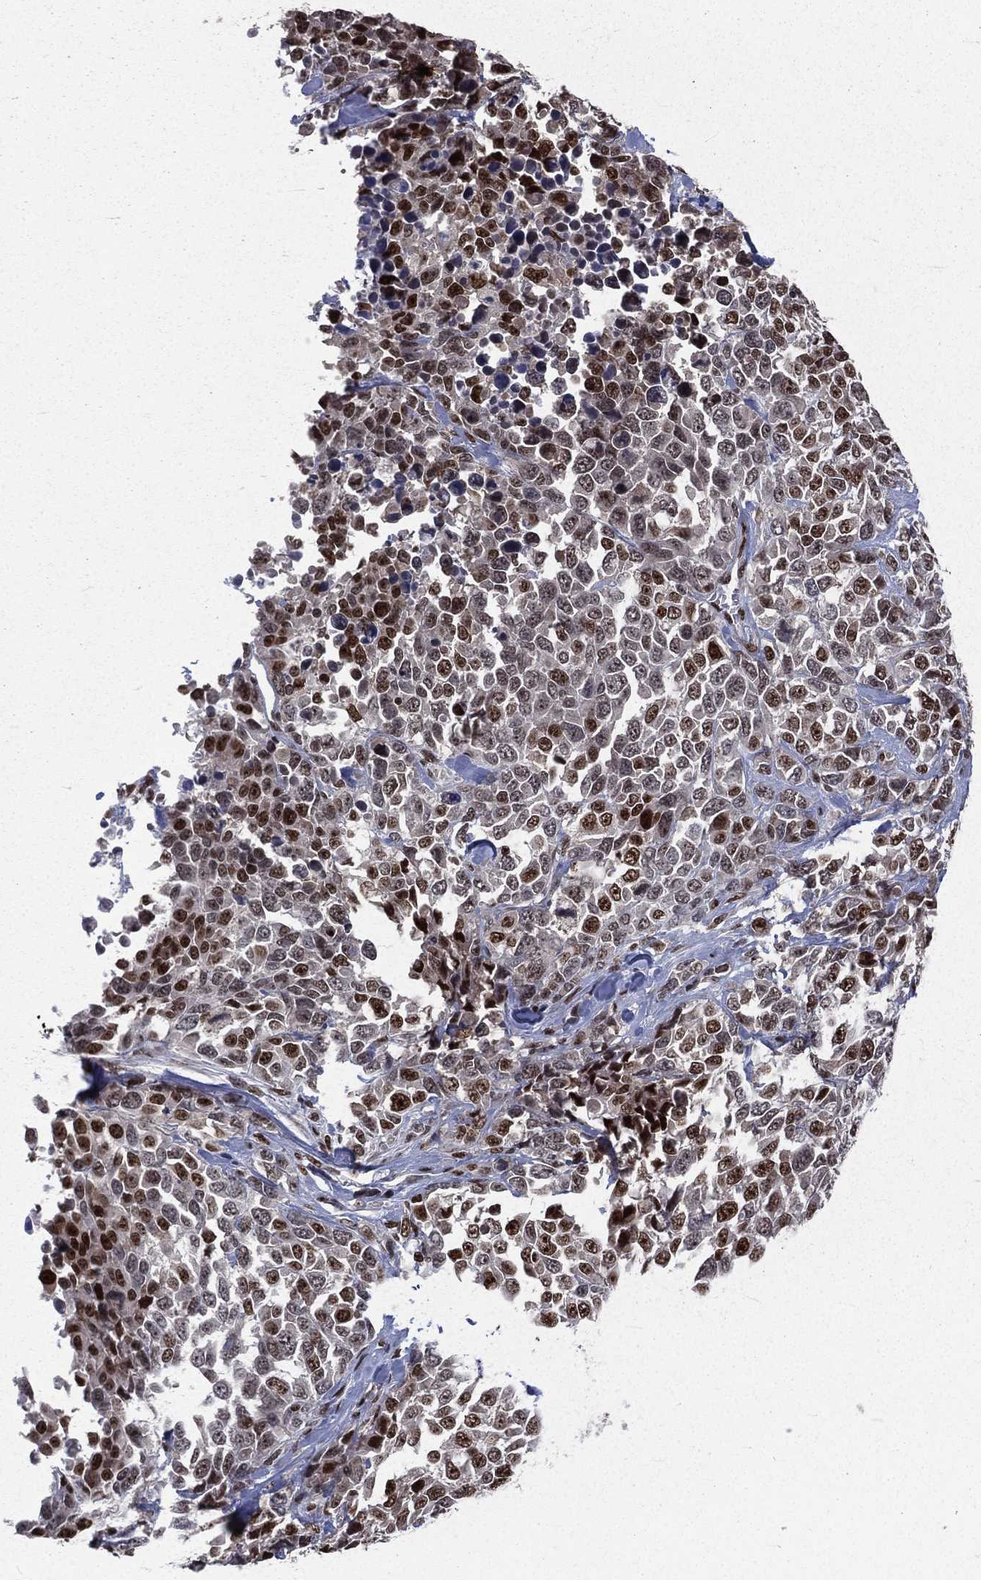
{"staining": {"intensity": "strong", "quantity": "<25%", "location": "nuclear"}, "tissue": "melanoma", "cell_type": "Tumor cells", "image_type": "cancer", "snomed": [{"axis": "morphology", "description": "Malignant melanoma, Metastatic site"}, {"axis": "topography", "description": "Skin"}], "caption": "This image reveals immunohistochemistry staining of malignant melanoma (metastatic site), with medium strong nuclear positivity in approximately <25% of tumor cells.", "gene": "POLB", "patient": {"sex": "male", "age": 84}}